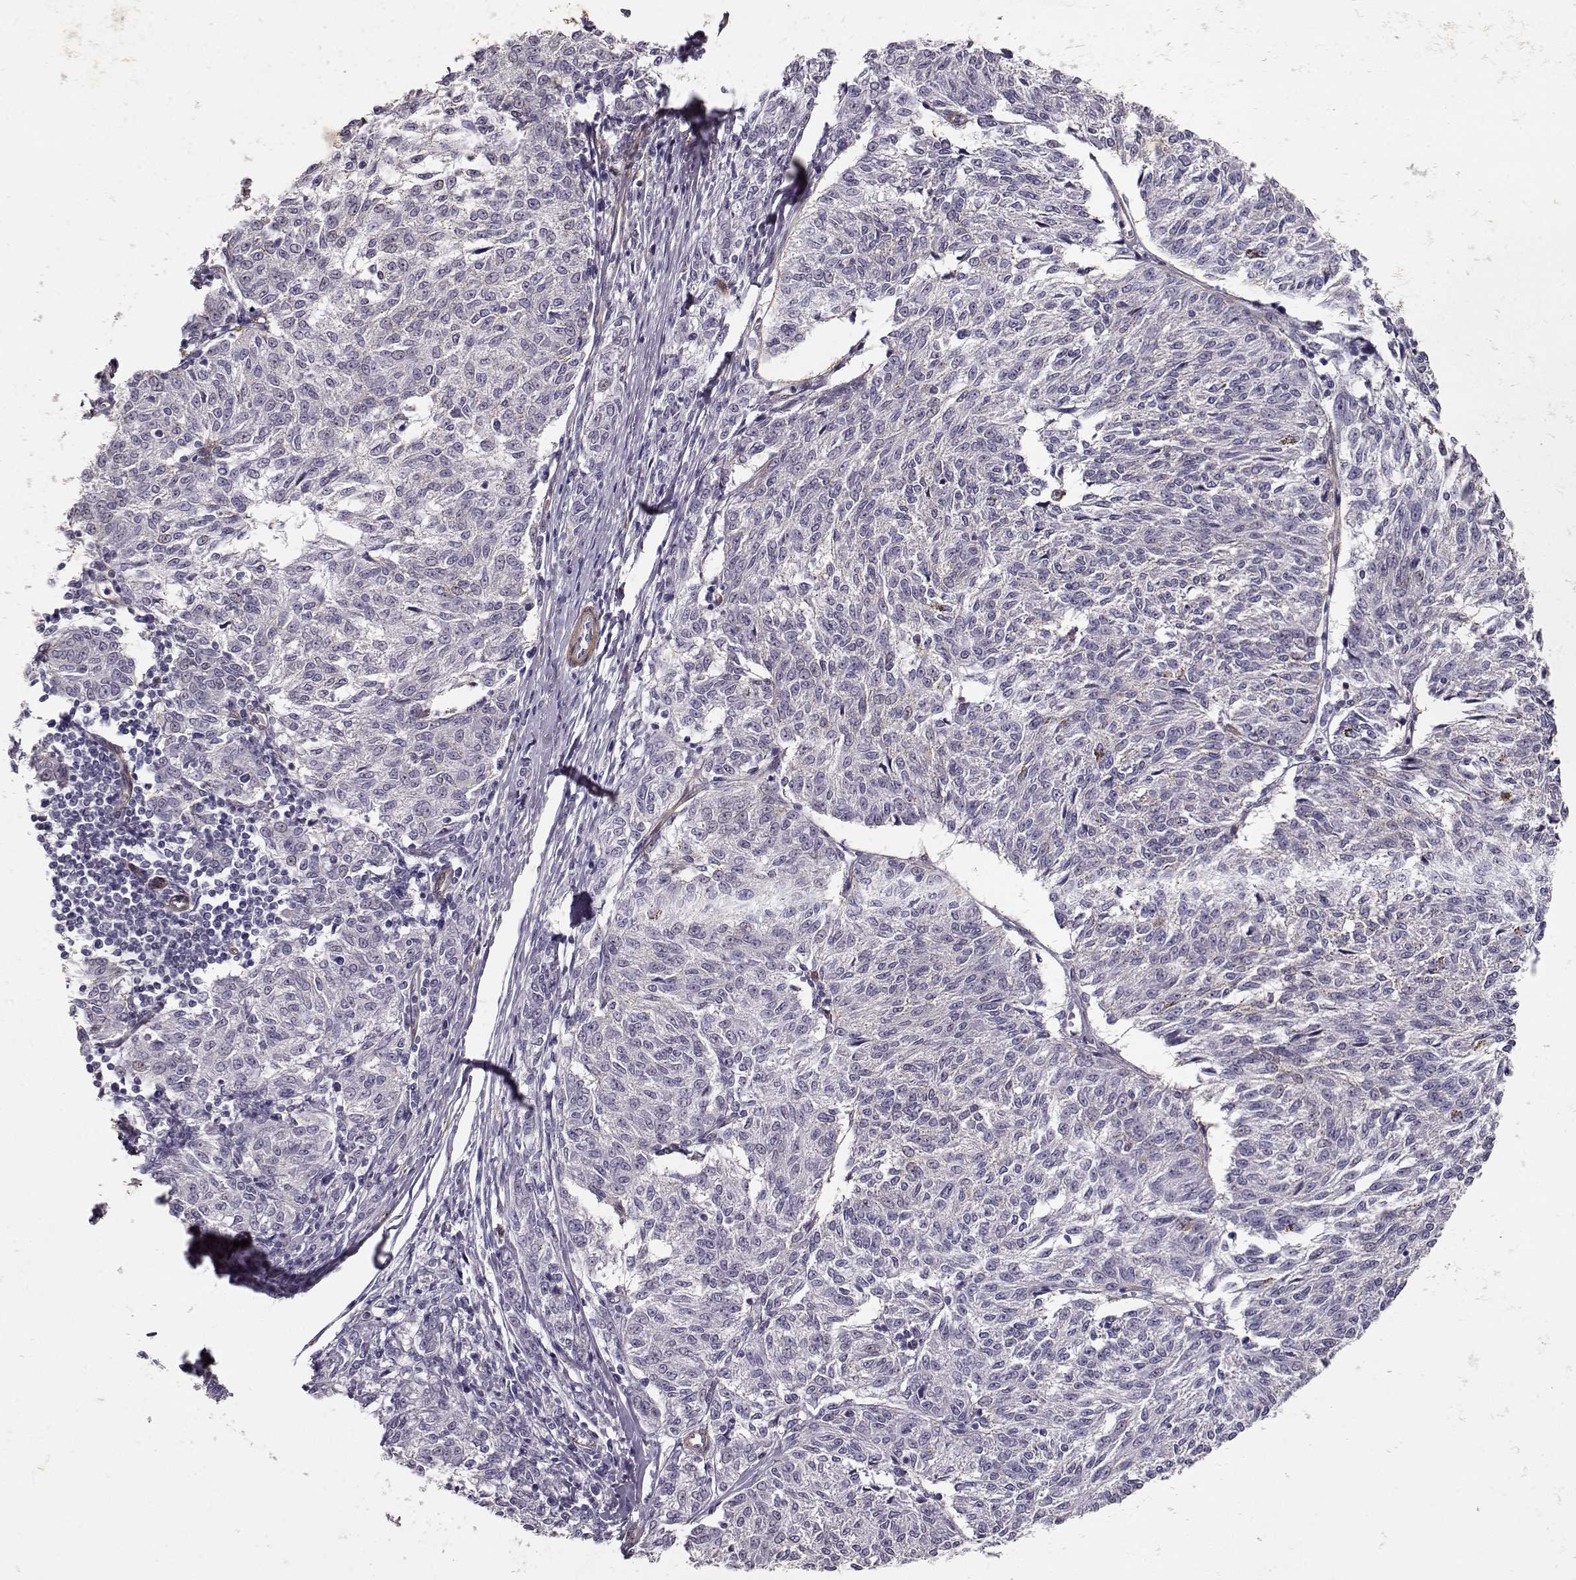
{"staining": {"intensity": "negative", "quantity": "none", "location": "none"}, "tissue": "melanoma", "cell_type": "Tumor cells", "image_type": "cancer", "snomed": [{"axis": "morphology", "description": "Malignant melanoma, NOS"}, {"axis": "topography", "description": "Skin"}], "caption": "There is no significant expression in tumor cells of malignant melanoma.", "gene": "LAMC1", "patient": {"sex": "female", "age": 72}}